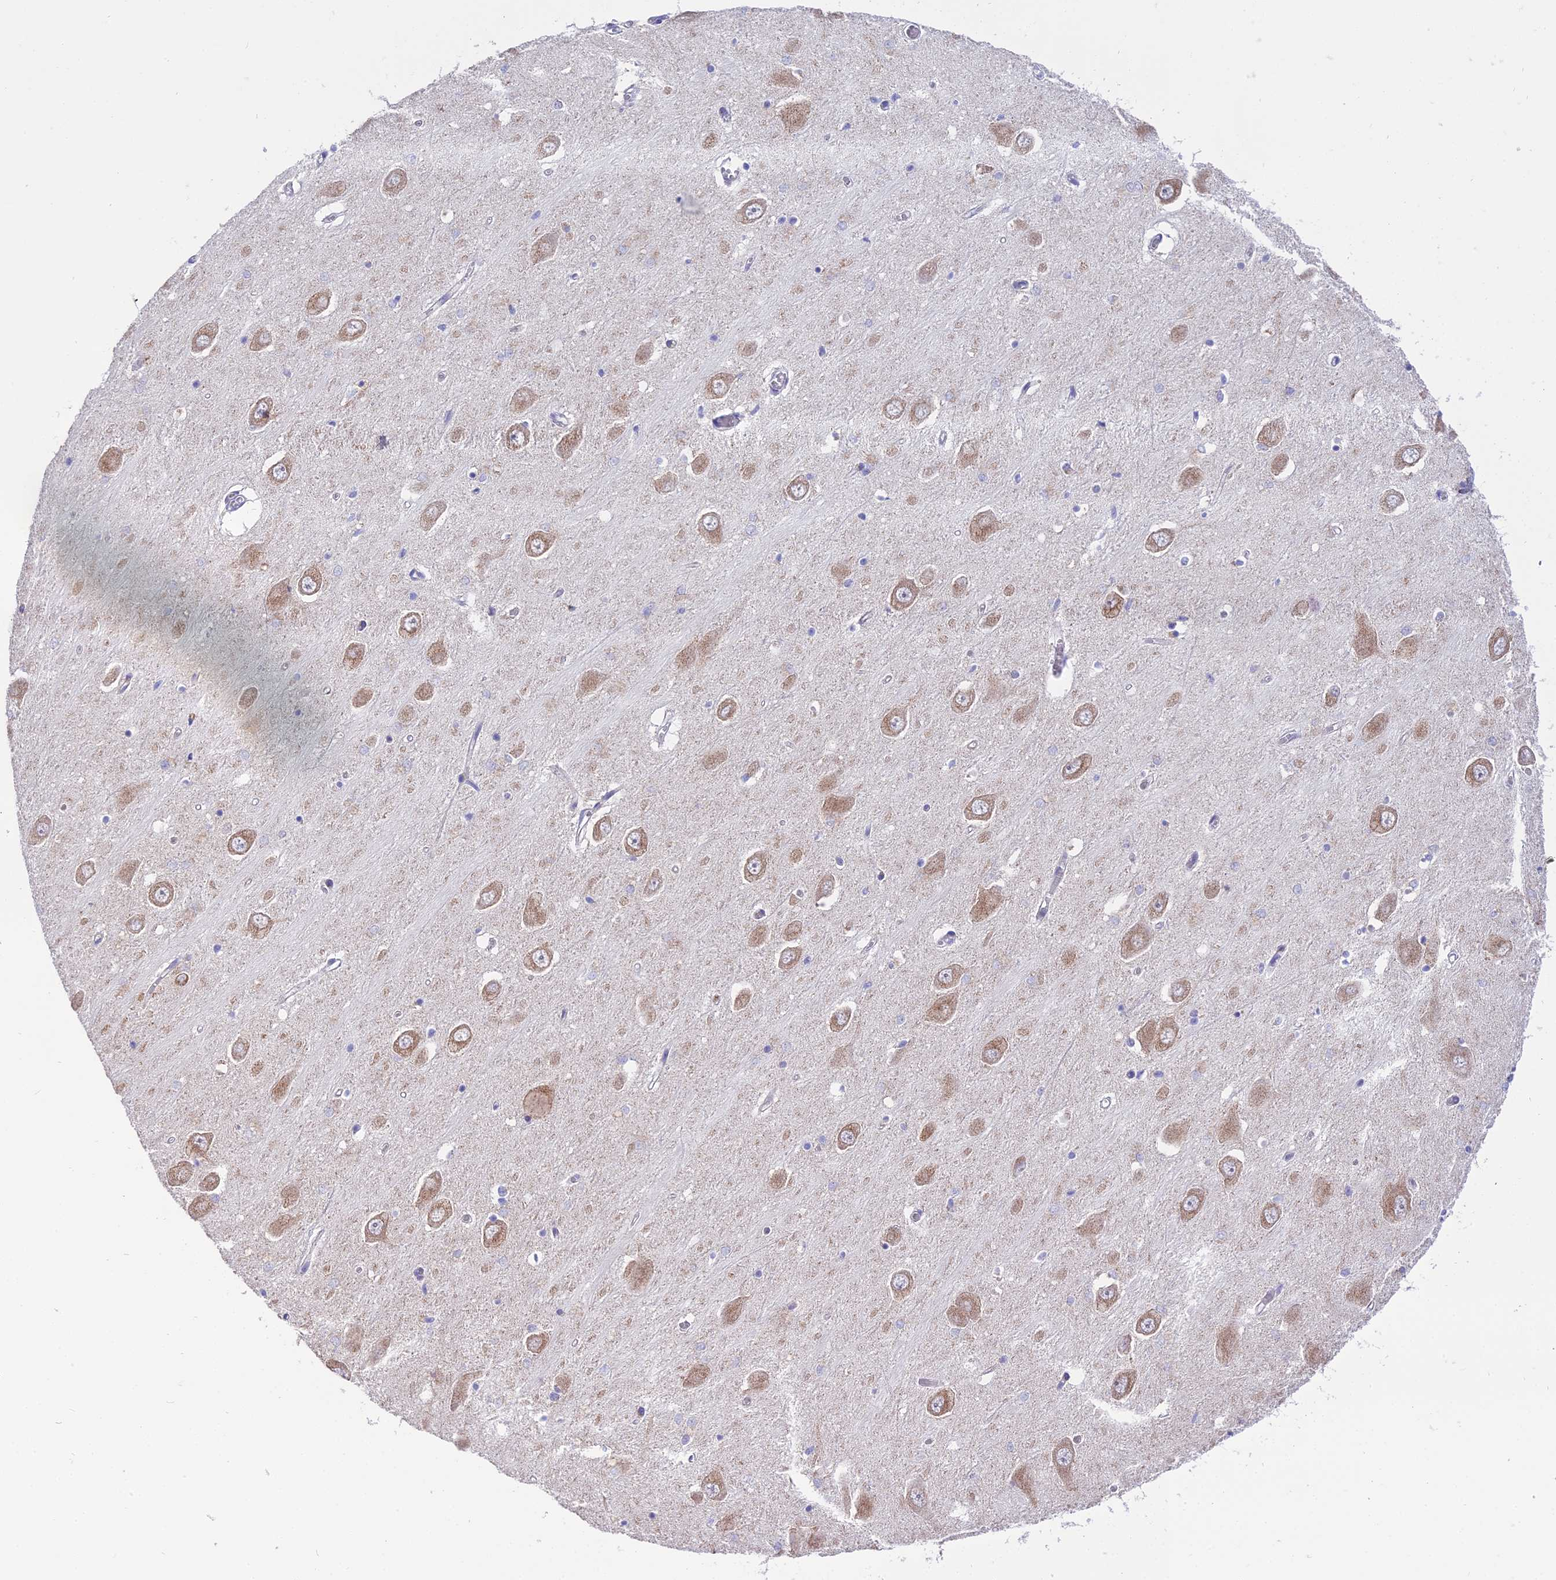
{"staining": {"intensity": "weak", "quantity": "<25%", "location": "cytoplasmic/membranous"}, "tissue": "hippocampus", "cell_type": "Glial cells", "image_type": "normal", "snomed": [{"axis": "morphology", "description": "Normal tissue, NOS"}, {"axis": "topography", "description": "Hippocampus"}], "caption": "IHC of unremarkable hippocampus shows no positivity in glial cells. (Immunohistochemistry, brightfield microscopy, high magnification).", "gene": "MRPS34", "patient": {"sex": "male", "age": 70}}